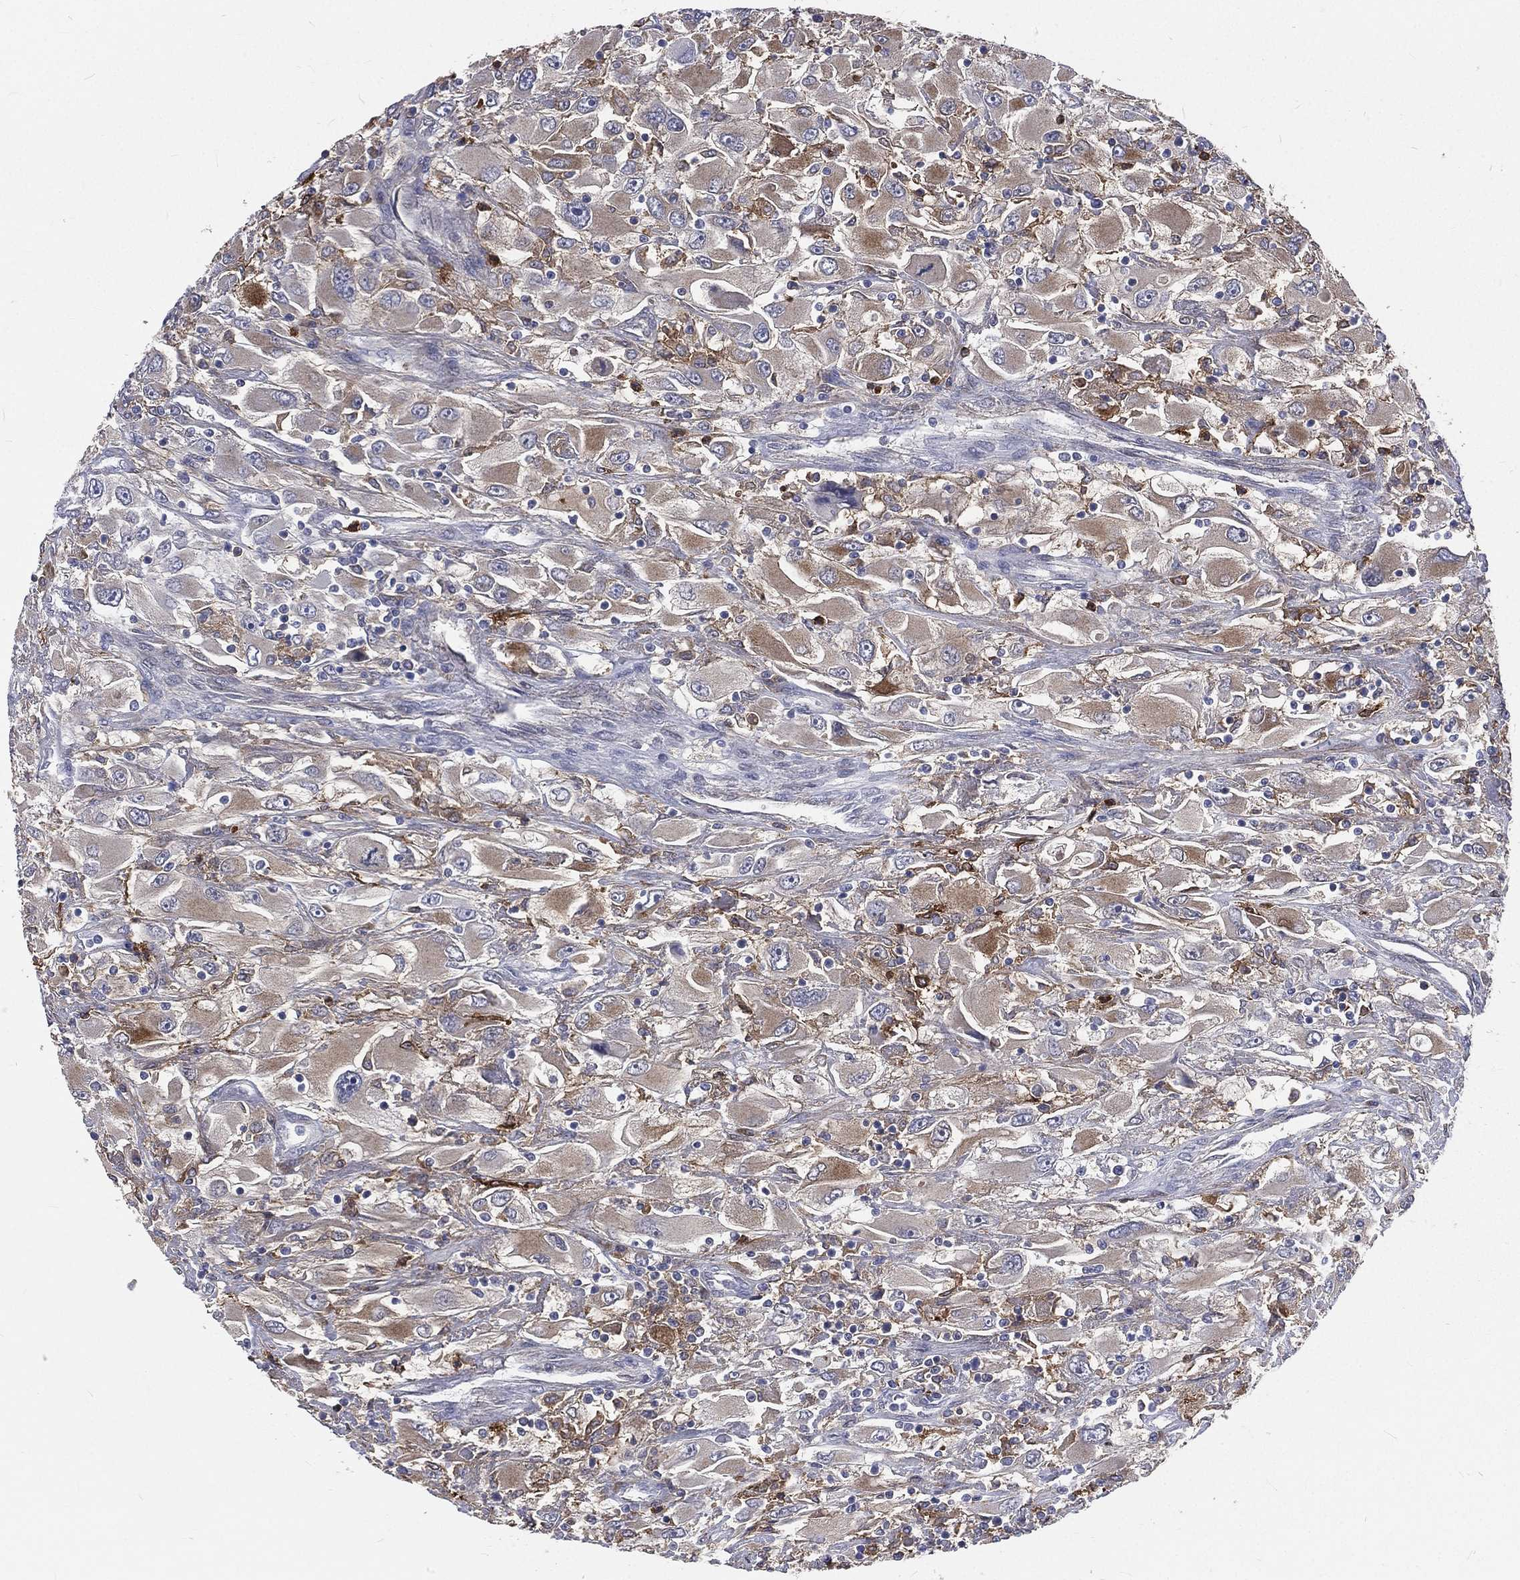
{"staining": {"intensity": "moderate", "quantity": "25%-75%", "location": "cytoplasmic/membranous"}, "tissue": "renal cancer", "cell_type": "Tumor cells", "image_type": "cancer", "snomed": [{"axis": "morphology", "description": "Adenocarcinoma, NOS"}, {"axis": "topography", "description": "Kidney"}], "caption": "Tumor cells reveal medium levels of moderate cytoplasmic/membranous expression in about 25%-75% of cells in renal cancer.", "gene": "BASP1", "patient": {"sex": "female", "age": 52}}